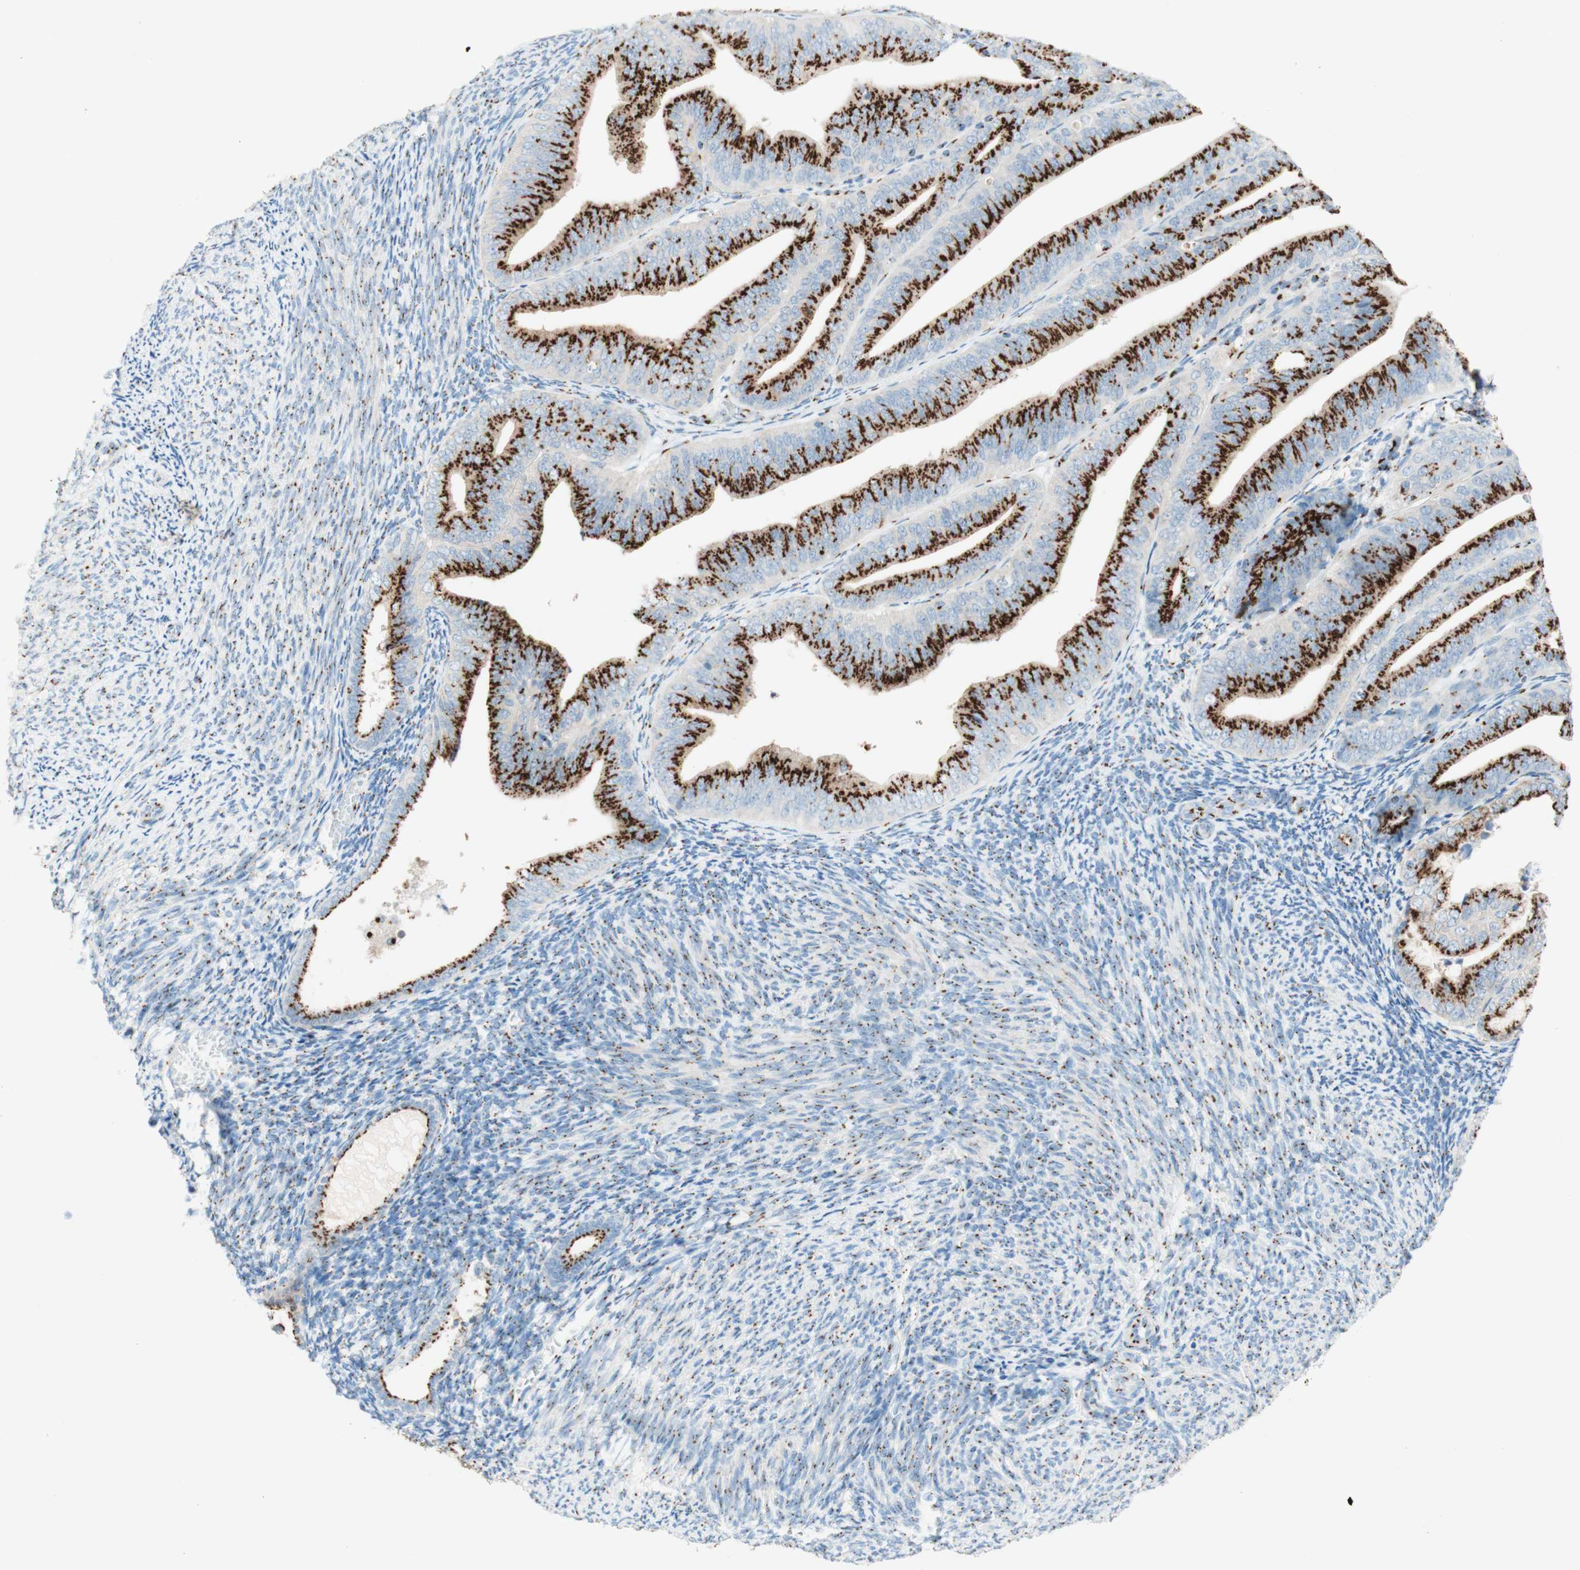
{"staining": {"intensity": "strong", "quantity": ">75%", "location": "cytoplasmic/membranous"}, "tissue": "endometrial cancer", "cell_type": "Tumor cells", "image_type": "cancer", "snomed": [{"axis": "morphology", "description": "Adenocarcinoma, NOS"}, {"axis": "topography", "description": "Endometrium"}], "caption": "This is a photomicrograph of IHC staining of endometrial cancer, which shows strong expression in the cytoplasmic/membranous of tumor cells.", "gene": "GOLGB1", "patient": {"sex": "female", "age": 63}}